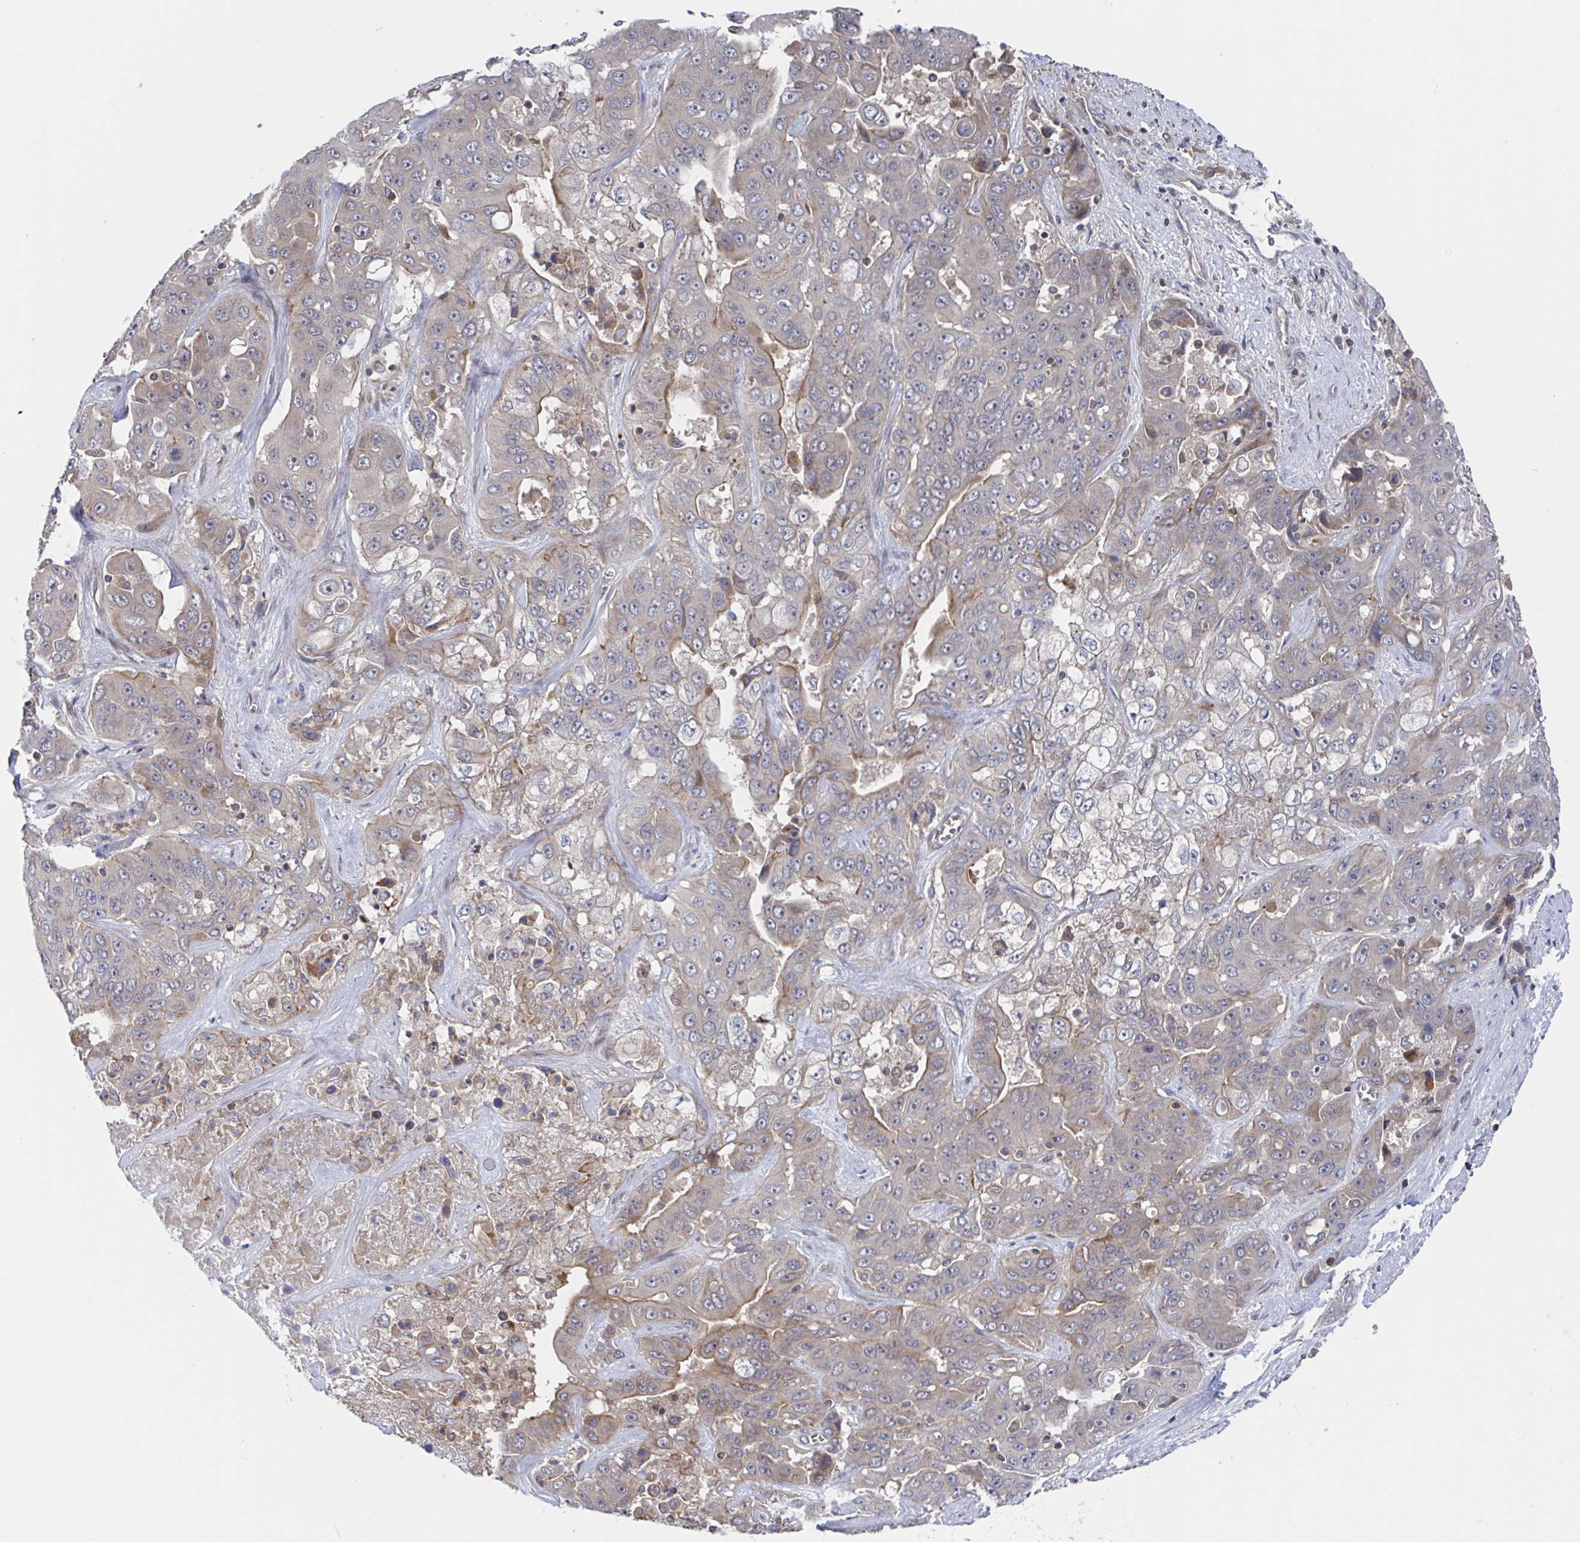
{"staining": {"intensity": "weak", "quantity": "<25%", "location": "cytoplasmic/membranous"}, "tissue": "liver cancer", "cell_type": "Tumor cells", "image_type": "cancer", "snomed": [{"axis": "morphology", "description": "Cholangiocarcinoma"}, {"axis": "topography", "description": "Liver"}], "caption": "There is no significant expression in tumor cells of liver cancer (cholangiocarcinoma).", "gene": "DHRS12", "patient": {"sex": "female", "age": 52}}